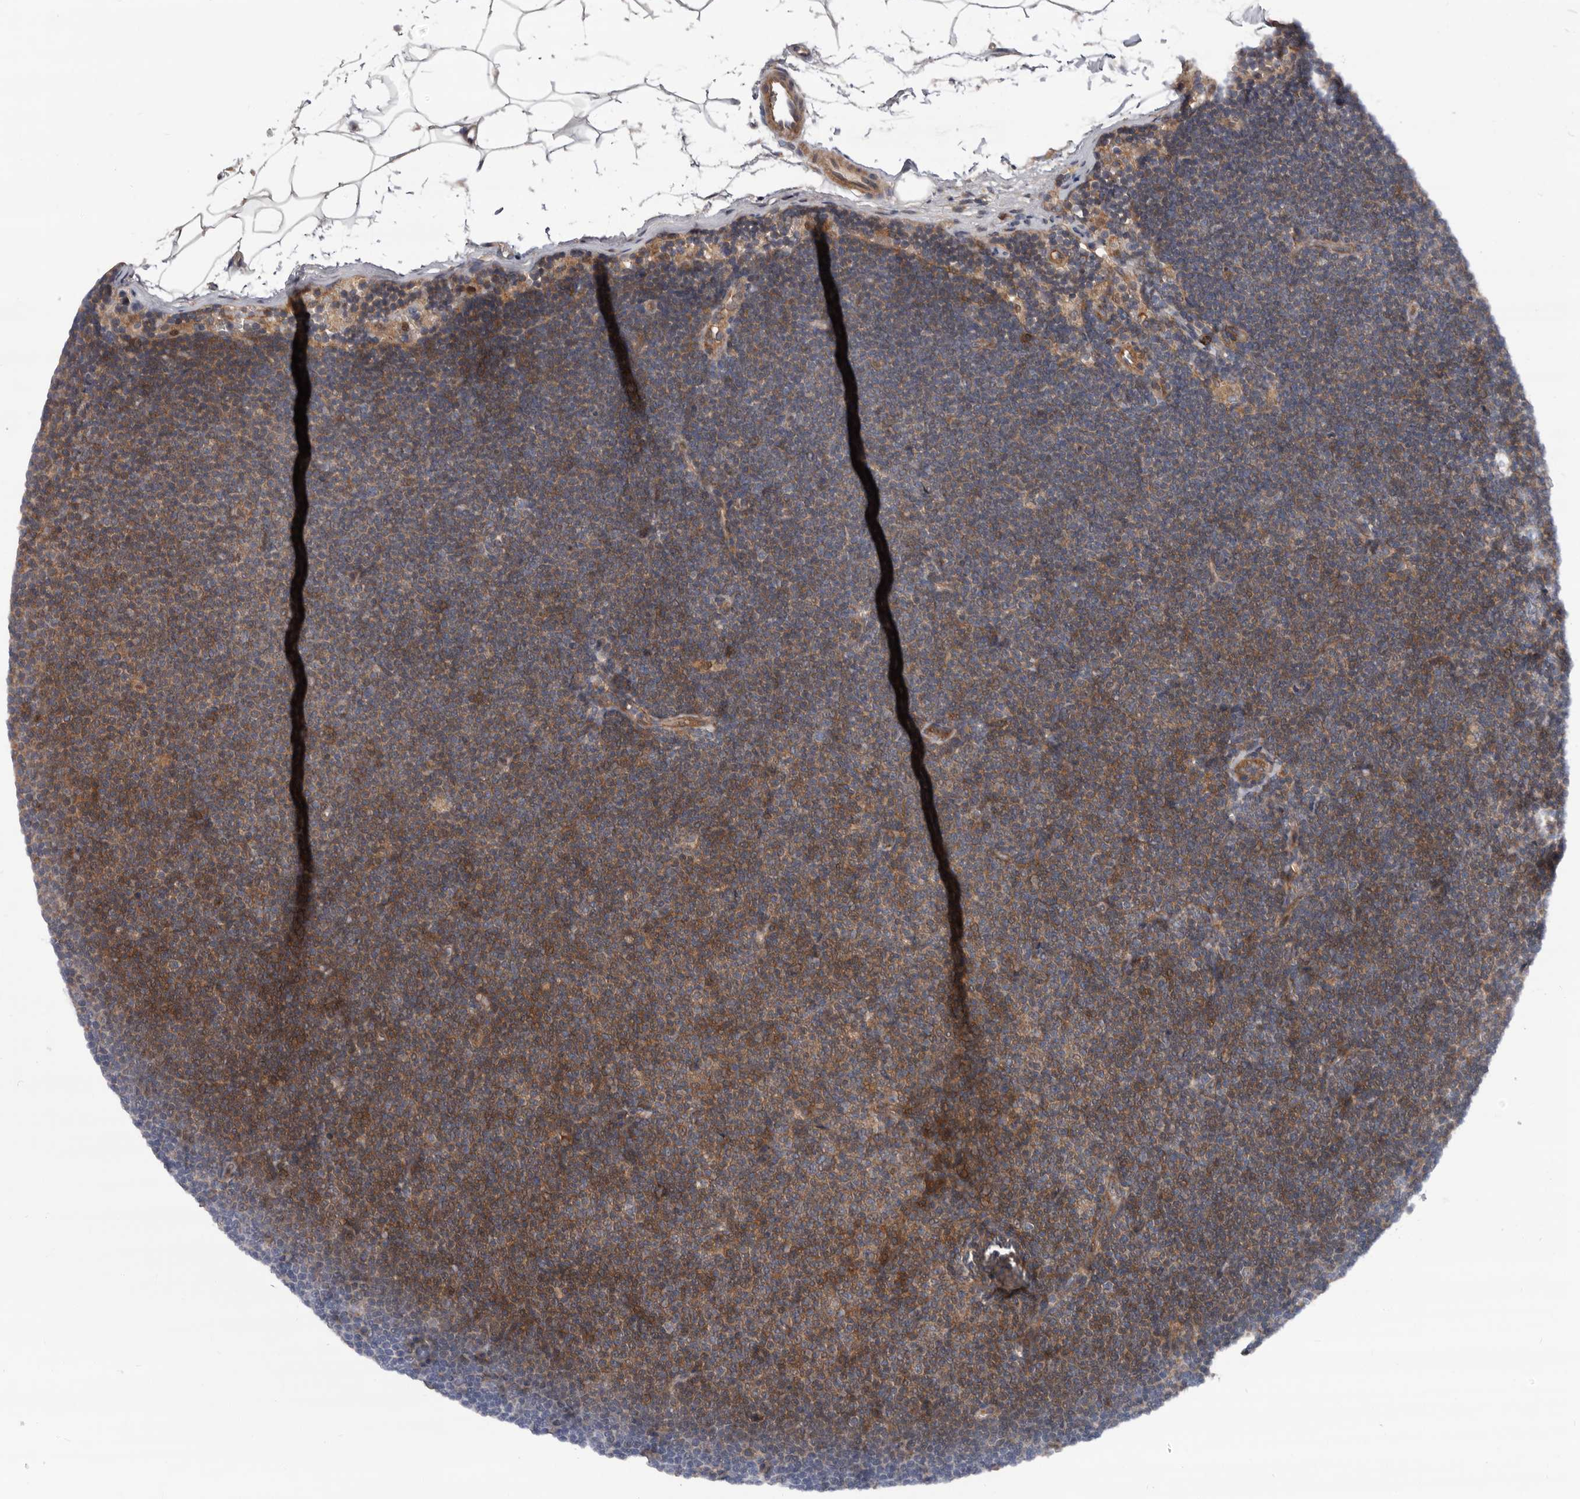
{"staining": {"intensity": "moderate", "quantity": "25%-75%", "location": "cytoplasmic/membranous"}, "tissue": "lymphoma", "cell_type": "Tumor cells", "image_type": "cancer", "snomed": [{"axis": "morphology", "description": "Malignant lymphoma, non-Hodgkin's type, Low grade"}, {"axis": "topography", "description": "Lymph node"}], "caption": "Immunohistochemistry of human lymphoma shows medium levels of moderate cytoplasmic/membranous positivity in approximately 25%-75% of tumor cells.", "gene": "PRKD1", "patient": {"sex": "female", "age": 53}}